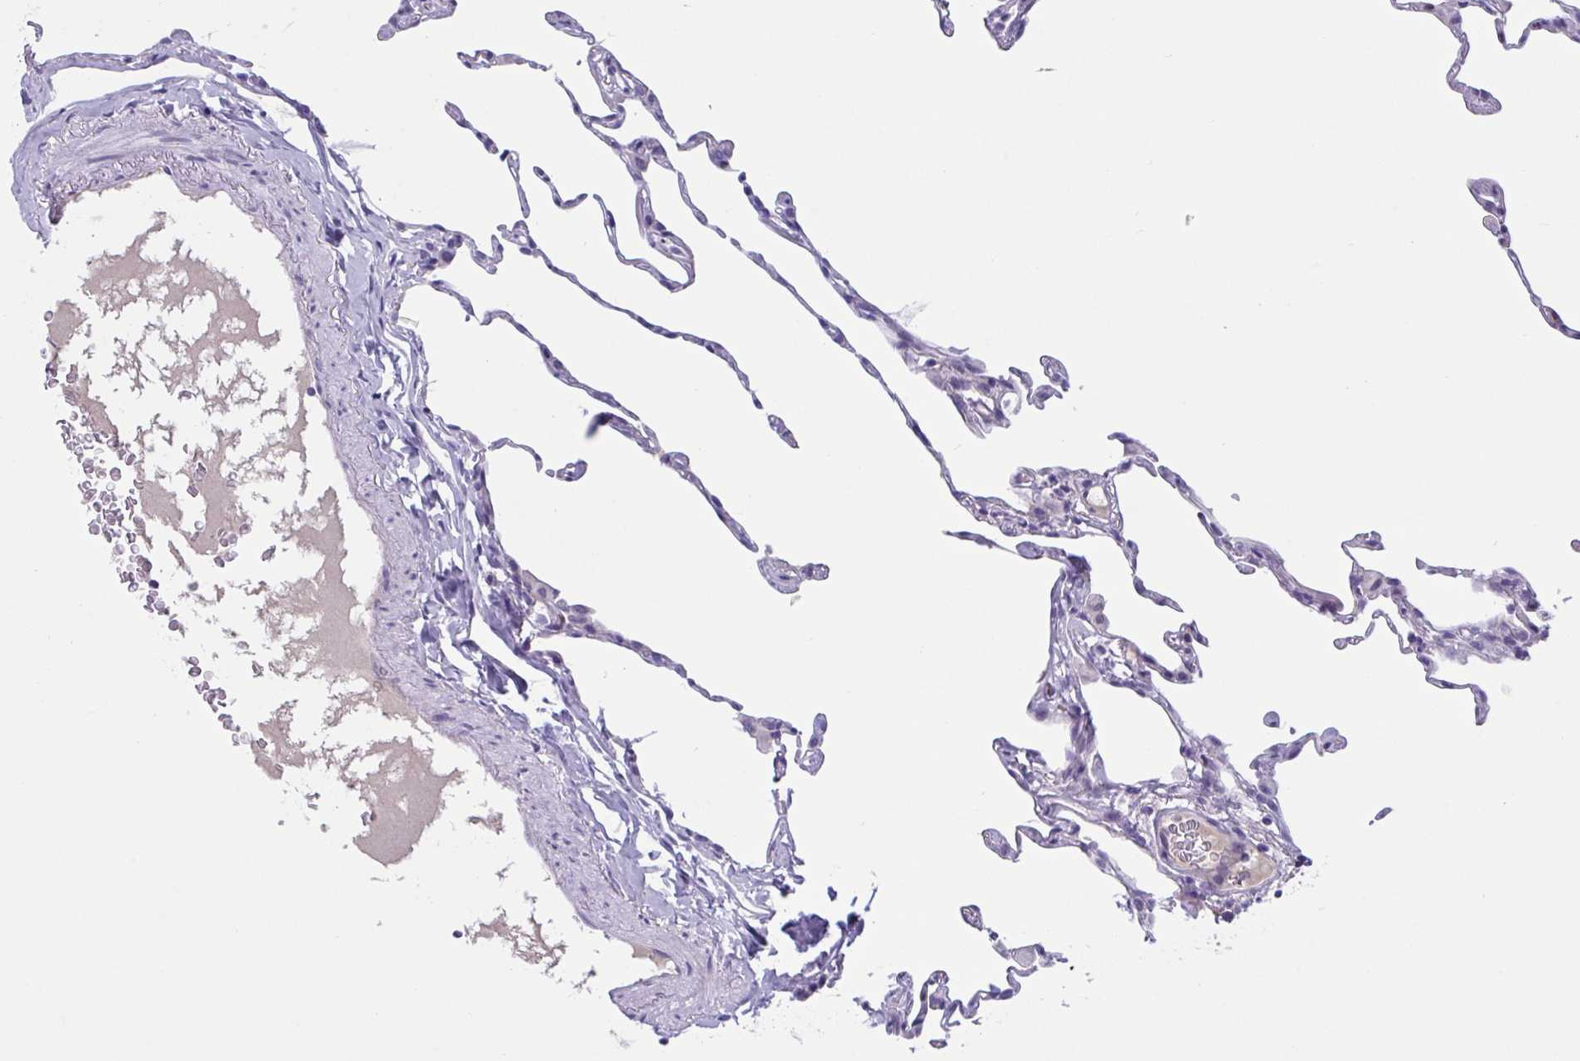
{"staining": {"intensity": "negative", "quantity": "none", "location": "none"}, "tissue": "lung", "cell_type": "Alveolar cells", "image_type": "normal", "snomed": [{"axis": "morphology", "description": "Normal tissue, NOS"}, {"axis": "topography", "description": "Lung"}], "caption": "A high-resolution image shows immunohistochemistry staining of unremarkable lung, which displays no significant expression in alveolar cells. Brightfield microscopy of IHC stained with DAB (brown) and hematoxylin (blue), captured at high magnification.", "gene": "WNT9B", "patient": {"sex": "female", "age": 57}}